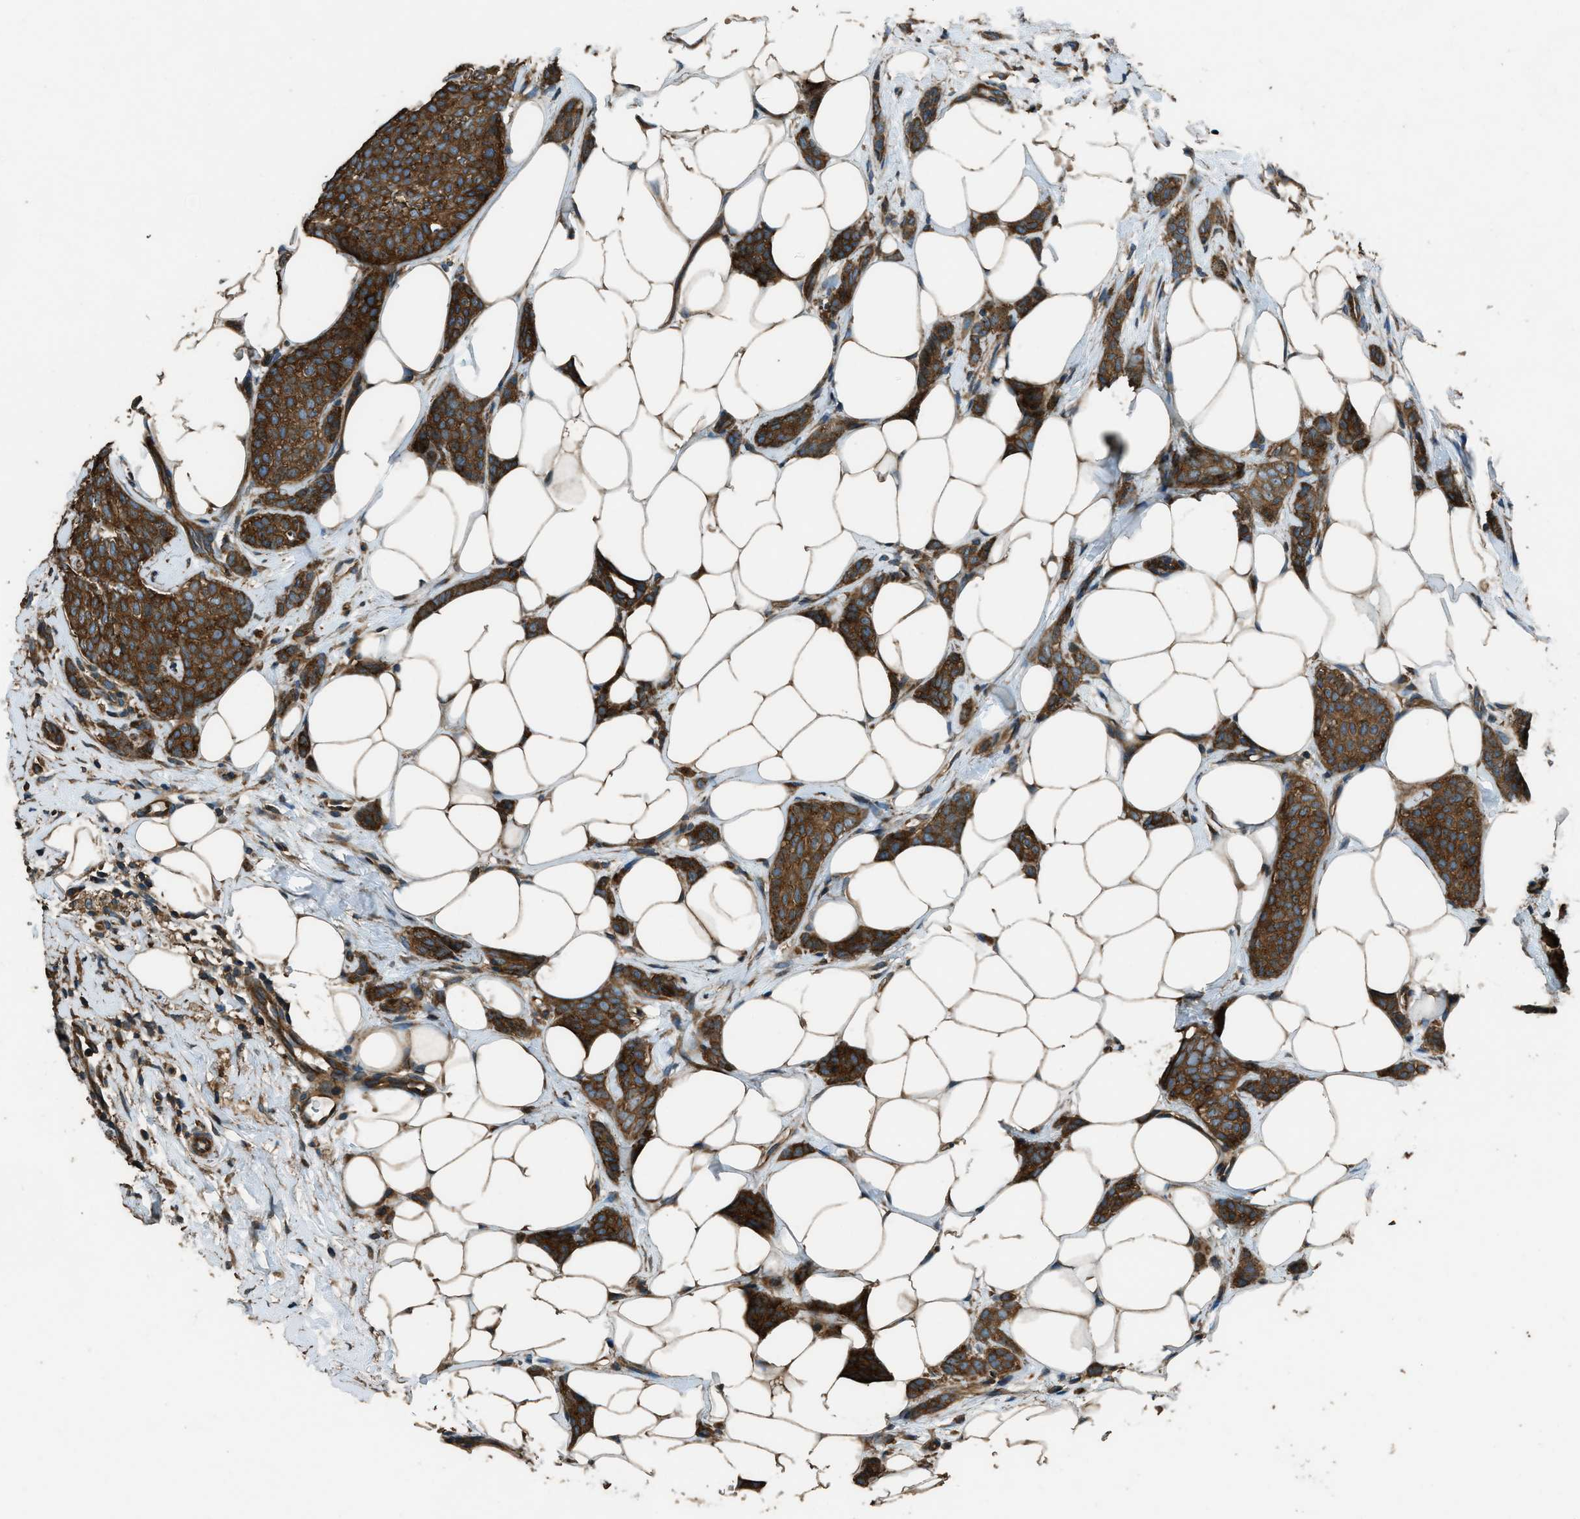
{"staining": {"intensity": "strong", "quantity": ">75%", "location": "cytoplasmic/membranous"}, "tissue": "breast cancer", "cell_type": "Tumor cells", "image_type": "cancer", "snomed": [{"axis": "morphology", "description": "Lobular carcinoma"}, {"axis": "topography", "description": "Skin"}, {"axis": "topography", "description": "Breast"}], "caption": "Breast cancer was stained to show a protein in brown. There is high levels of strong cytoplasmic/membranous expression in approximately >75% of tumor cells.", "gene": "MARS1", "patient": {"sex": "female", "age": 46}}